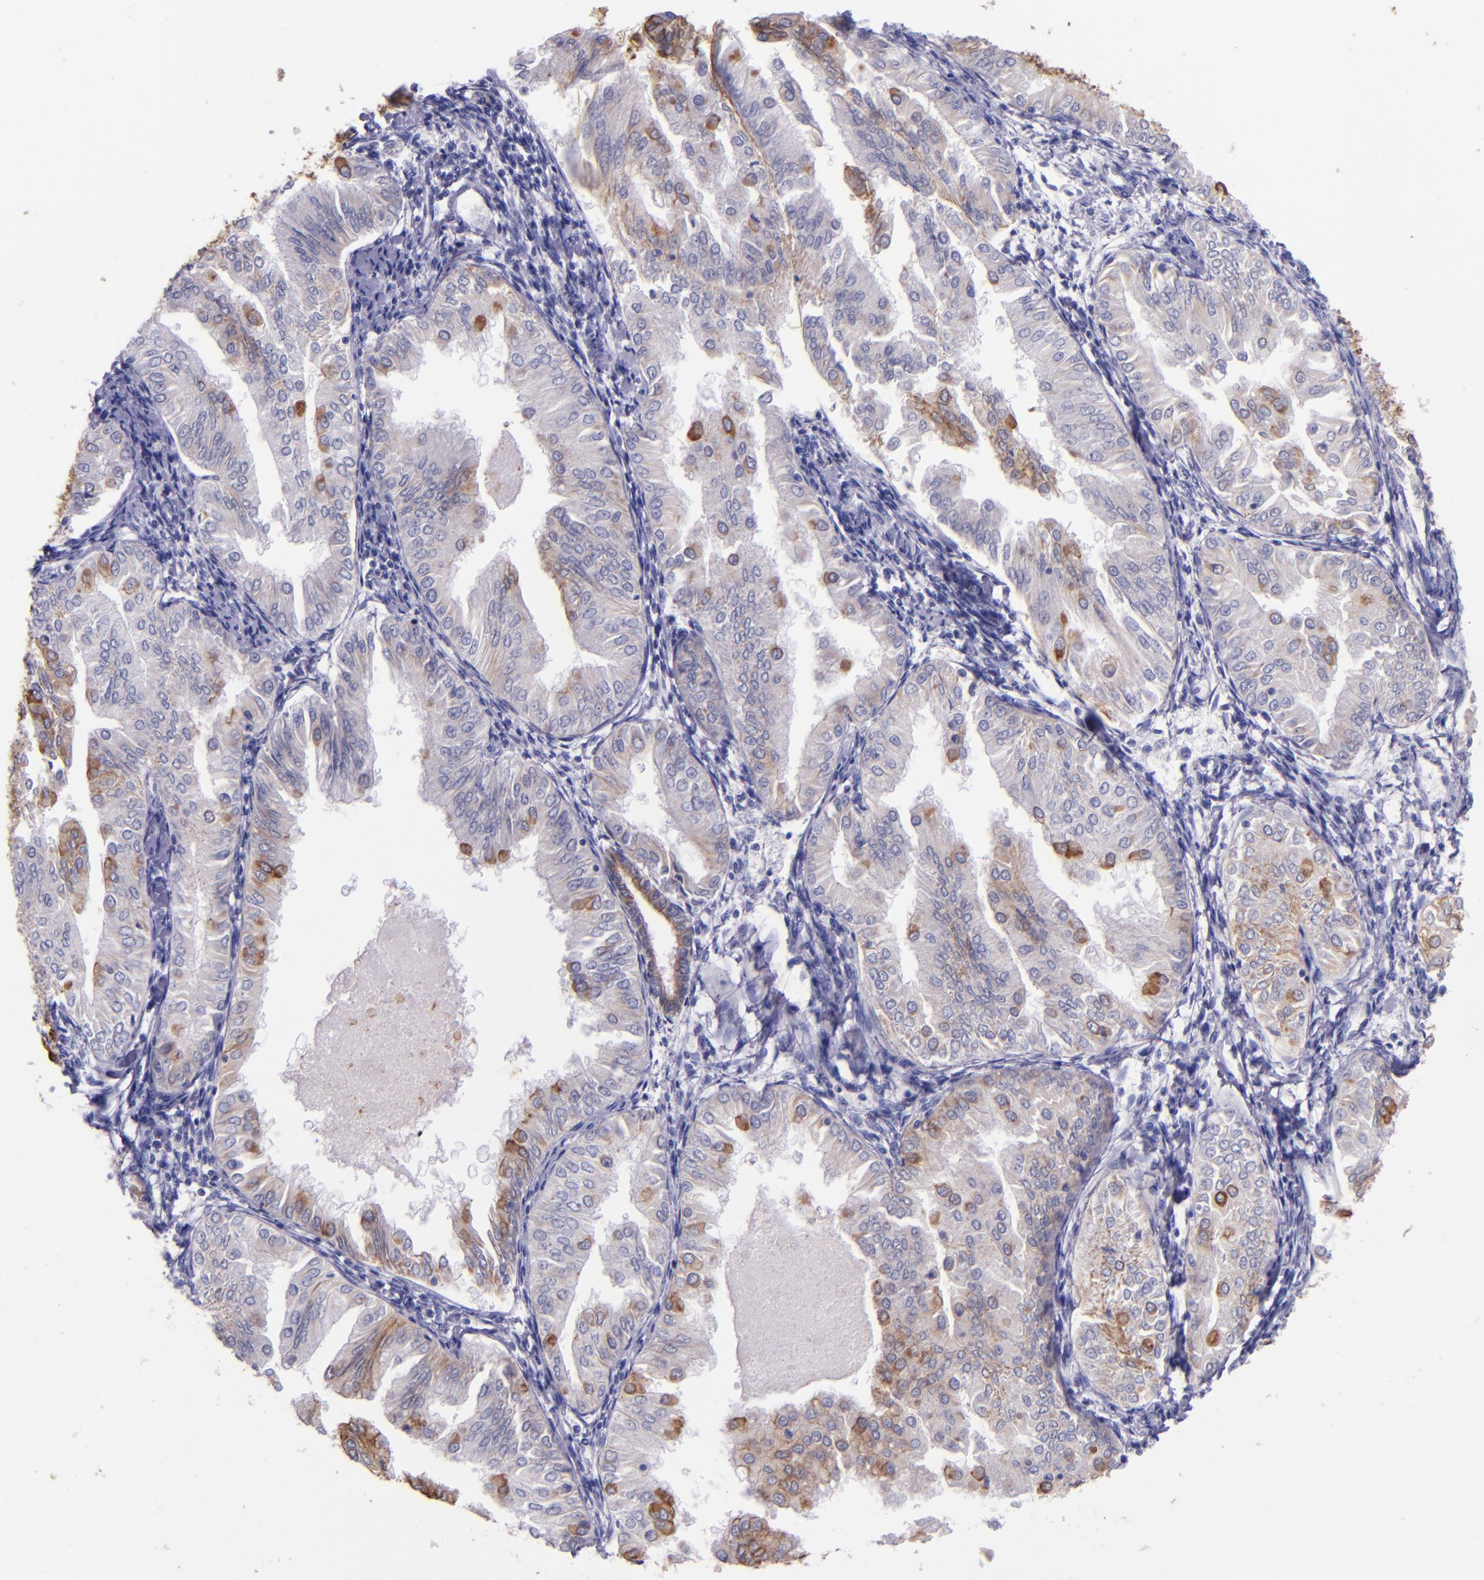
{"staining": {"intensity": "moderate", "quantity": "<25%", "location": "cytoplasmic/membranous"}, "tissue": "endometrial cancer", "cell_type": "Tumor cells", "image_type": "cancer", "snomed": [{"axis": "morphology", "description": "Adenocarcinoma, NOS"}, {"axis": "topography", "description": "Endometrium"}], "caption": "Brown immunohistochemical staining in human endometrial cancer (adenocarcinoma) shows moderate cytoplasmic/membranous staining in approximately <25% of tumor cells. Ihc stains the protein of interest in brown and the nuclei are stained blue.", "gene": "KRT4", "patient": {"sex": "female", "age": 53}}